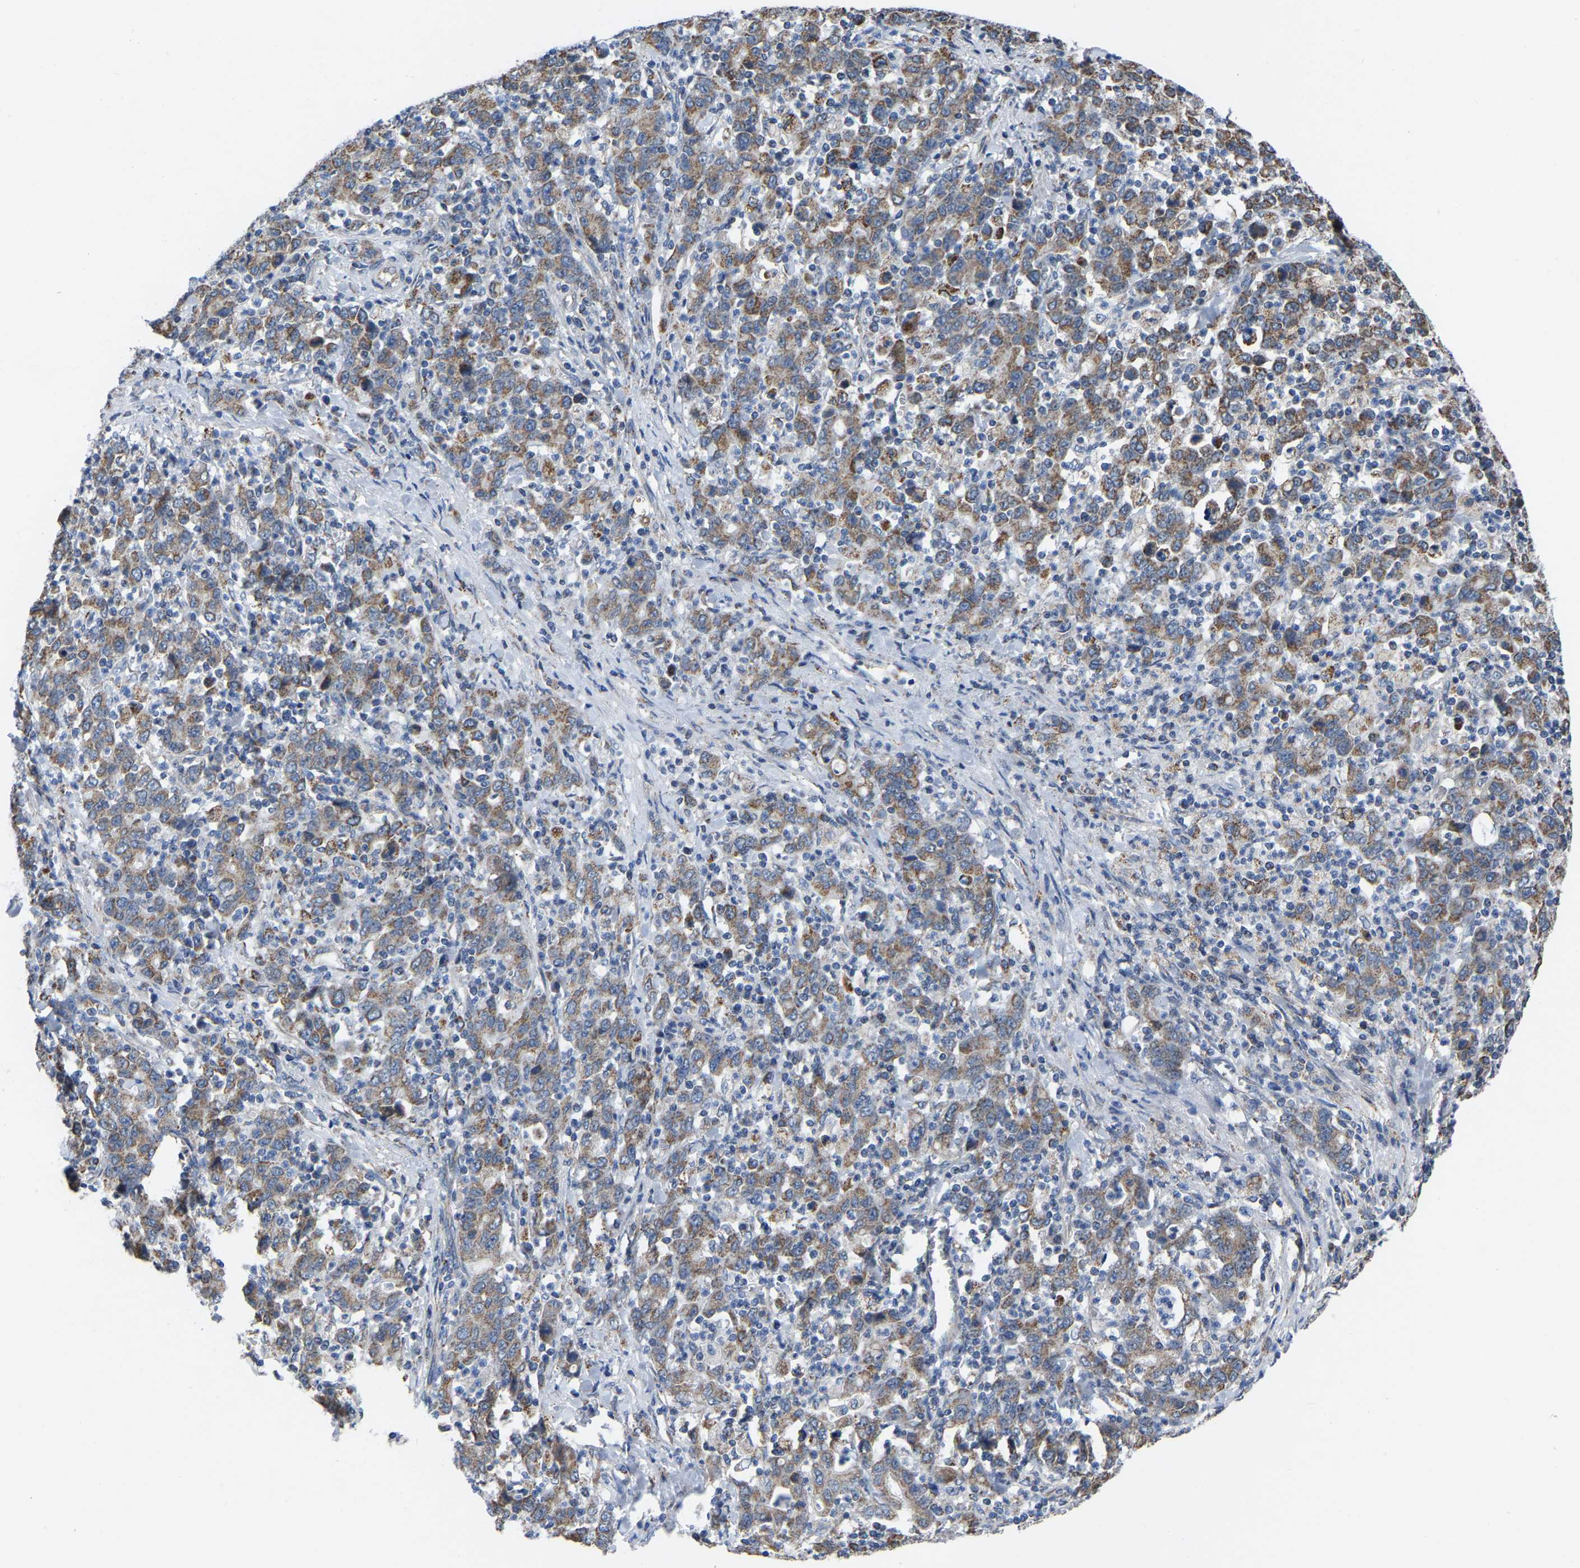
{"staining": {"intensity": "moderate", "quantity": ">75%", "location": "cytoplasmic/membranous"}, "tissue": "stomach cancer", "cell_type": "Tumor cells", "image_type": "cancer", "snomed": [{"axis": "morphology", "description": "Adenocarcinoma, NOS"}, {"axis": "topography", "description": "Stomach, upper"}], "caption": "Protein analysis of stomach cancer (adenocarcinoma) tissue displays moderate cytoplasmic/membranous positivity in about >75% of tumor cells.", "gene": "BCL10", "patient": {"sex": "male", "age": 69}}